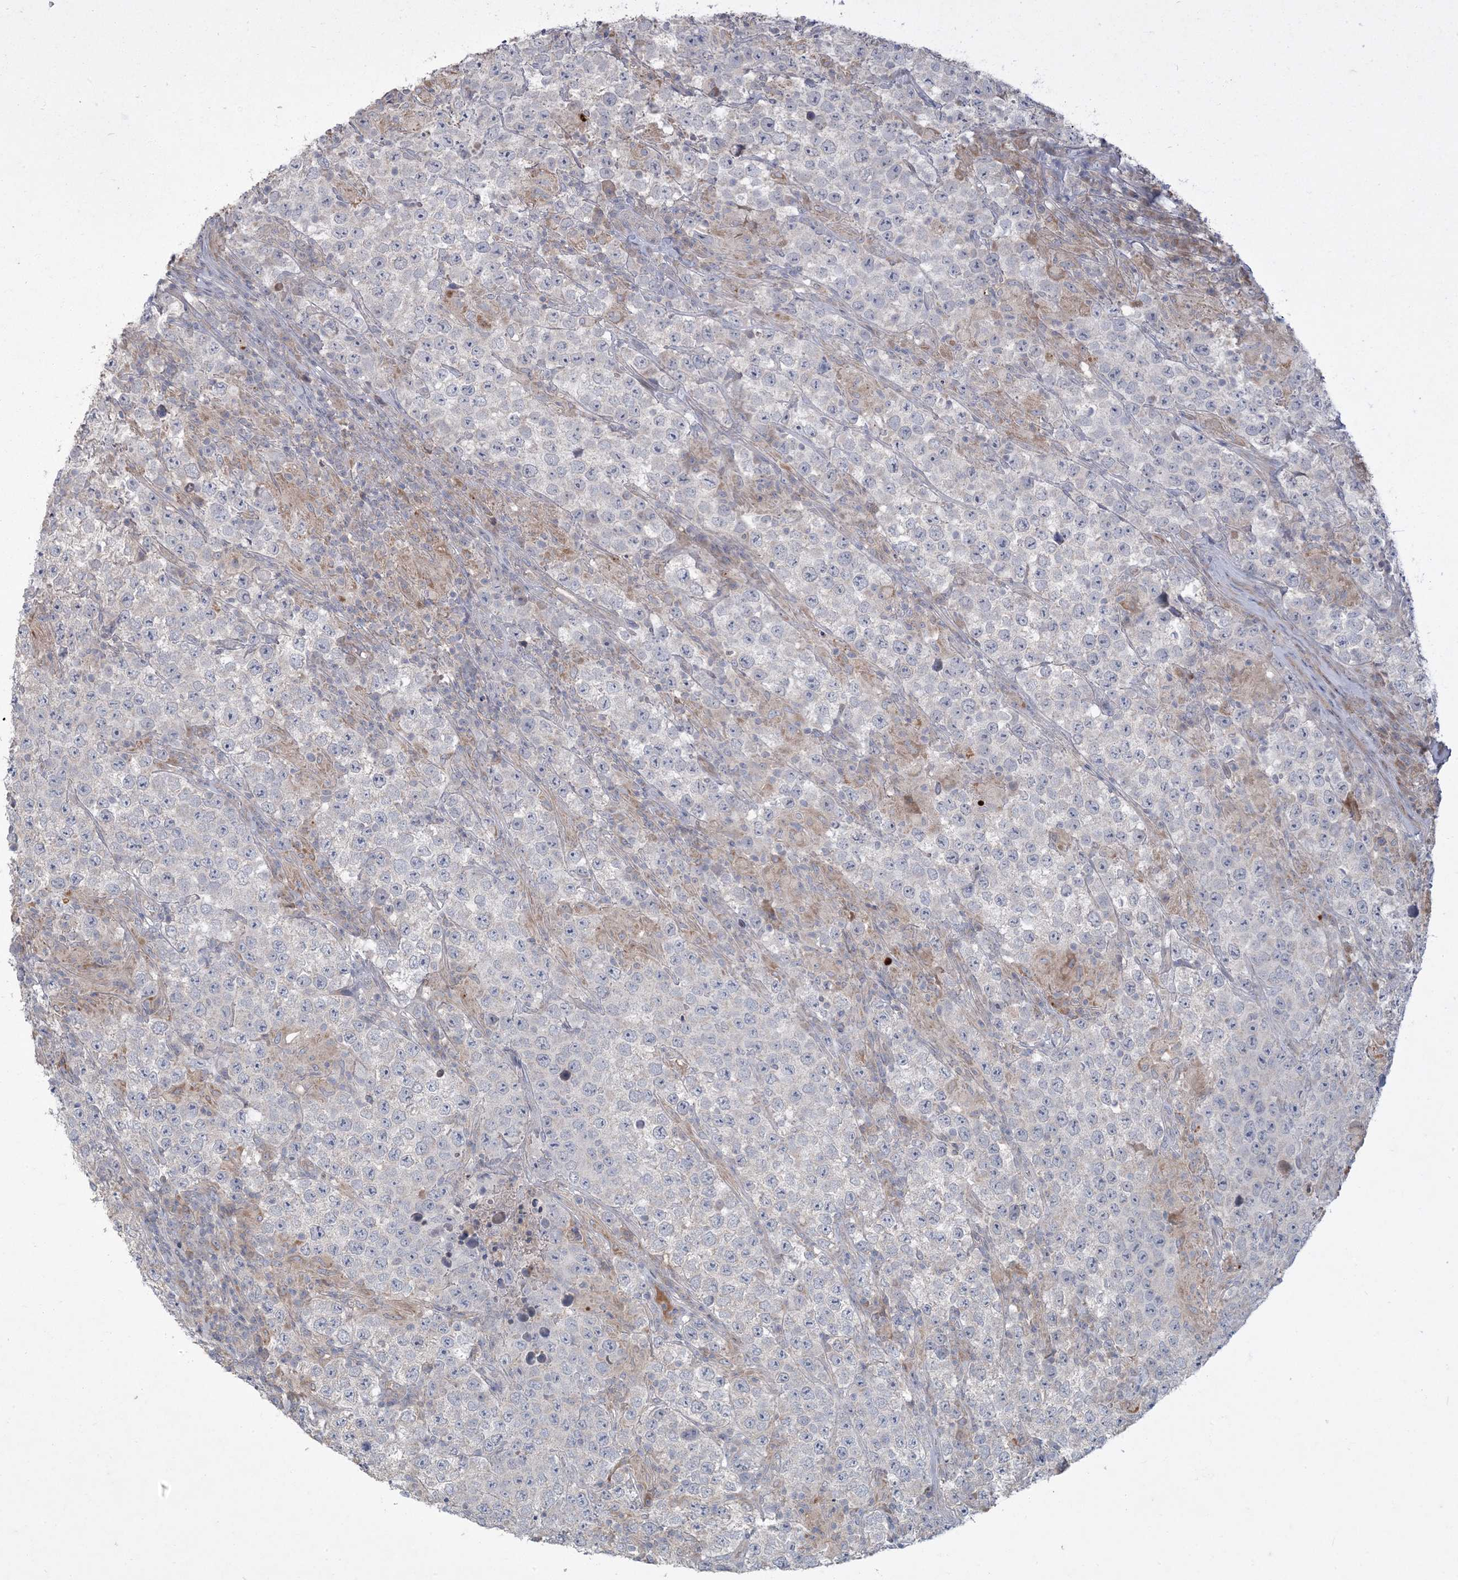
{"staining": {"intensity": "negative", "quantity": "none", "location": "none"}, "tissue": "testis cancer", "cell_type": "Tumor cells", "image_type": "cancer", "snomed": [{"axis": "morphology", "description": "Normal tissue, NOS"}, {"axis": "morphology", "description": "Urothelial carcinoma, High grade"}, {"axis": "morphology", "description": "Seminoma, NOS"}, {"axis": "morphology", "description": "Carcinoma, Embryonal, NOS"}, {"axis": "topography", "description": "Urinary bladder"}, {"axis": "topography", "description": "Testis"}], "caption": "This is a image of IHC staining of testis cancer (embryonal carcinoma), which shows no staining in tumor cells.", "gene": "LTN1", "patient": {"sex": "male", "age": 41}}